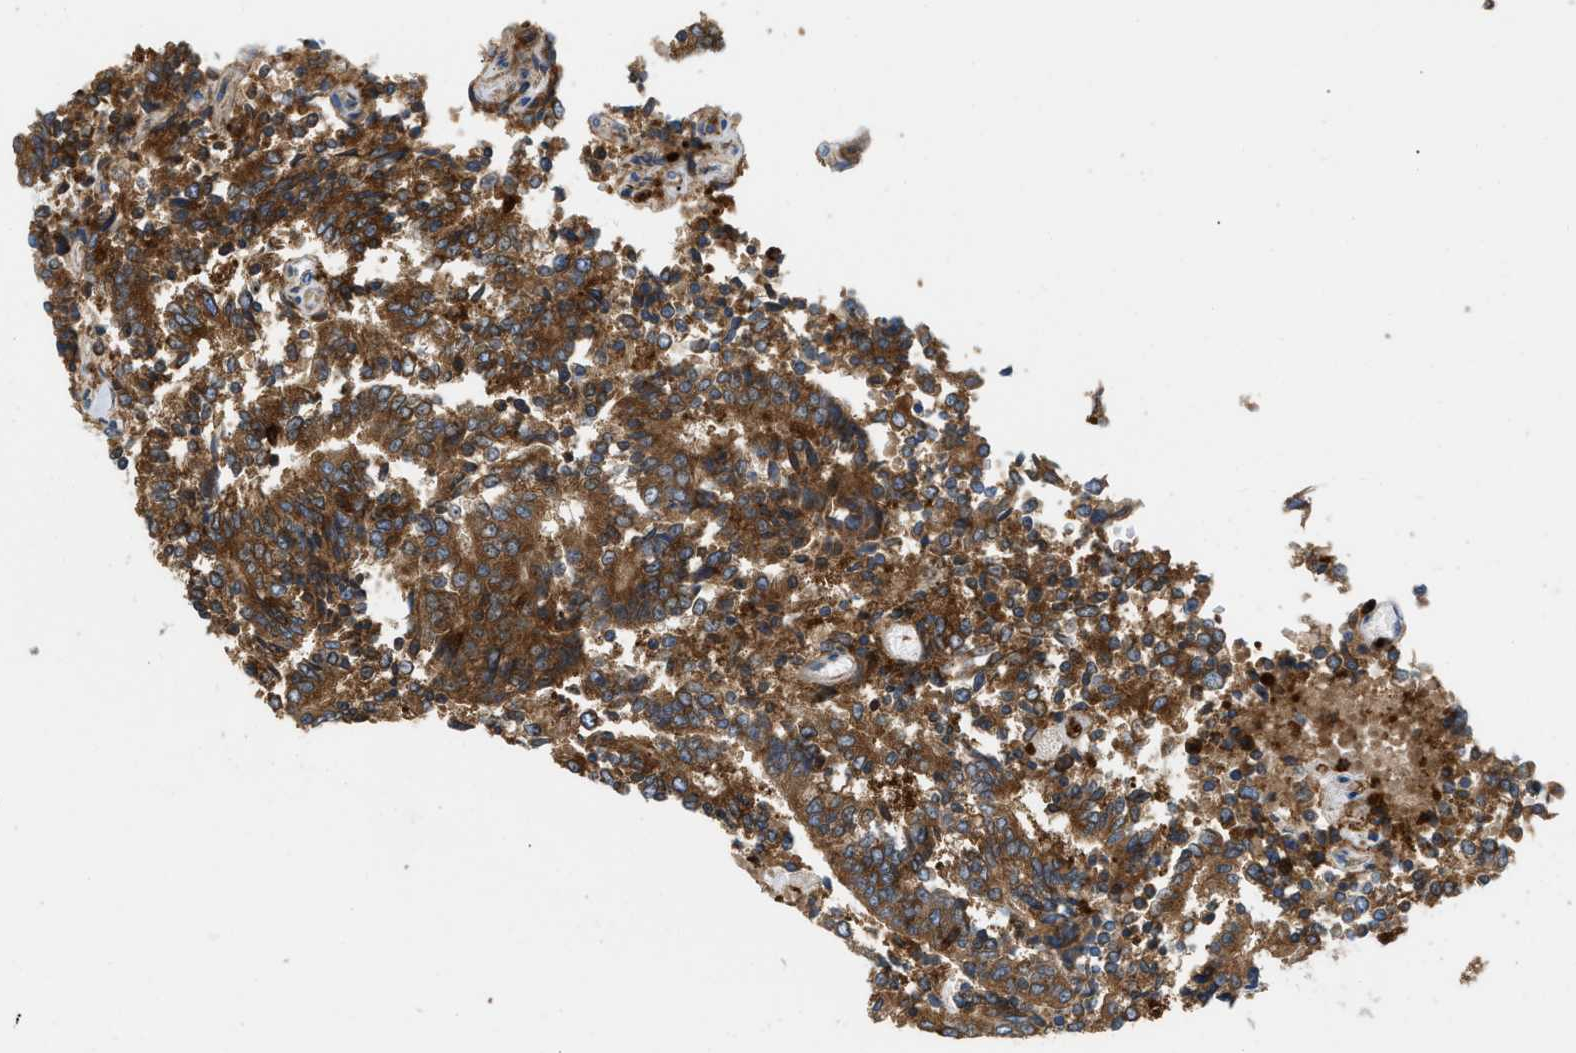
{"staining": {"intensity": "strong", "quantity": ">75%", "location": "cytoplasmic/membranous"}, "tissue": "prostate cancer", "cell_type": "Tumor cells", "image_type": "cancer", "snomed": [{"axis": "morphology", "description": "Normal tissue, NOS"}, {"axis": "morphology", "description": "Adenocarcinoma, High grade"}, {"axis": "topography", "description": "Prostate"}, {"axis": "topography", "description": "Seminal veicle"}], "caption": "The image demonstrates staining of prostate cancer, revealing strong cytoplasmic/membranous protein expression (brown color) within tumor cells.", "gene": "GPAT4", "patient": {"sex": "male", "age": 55}}